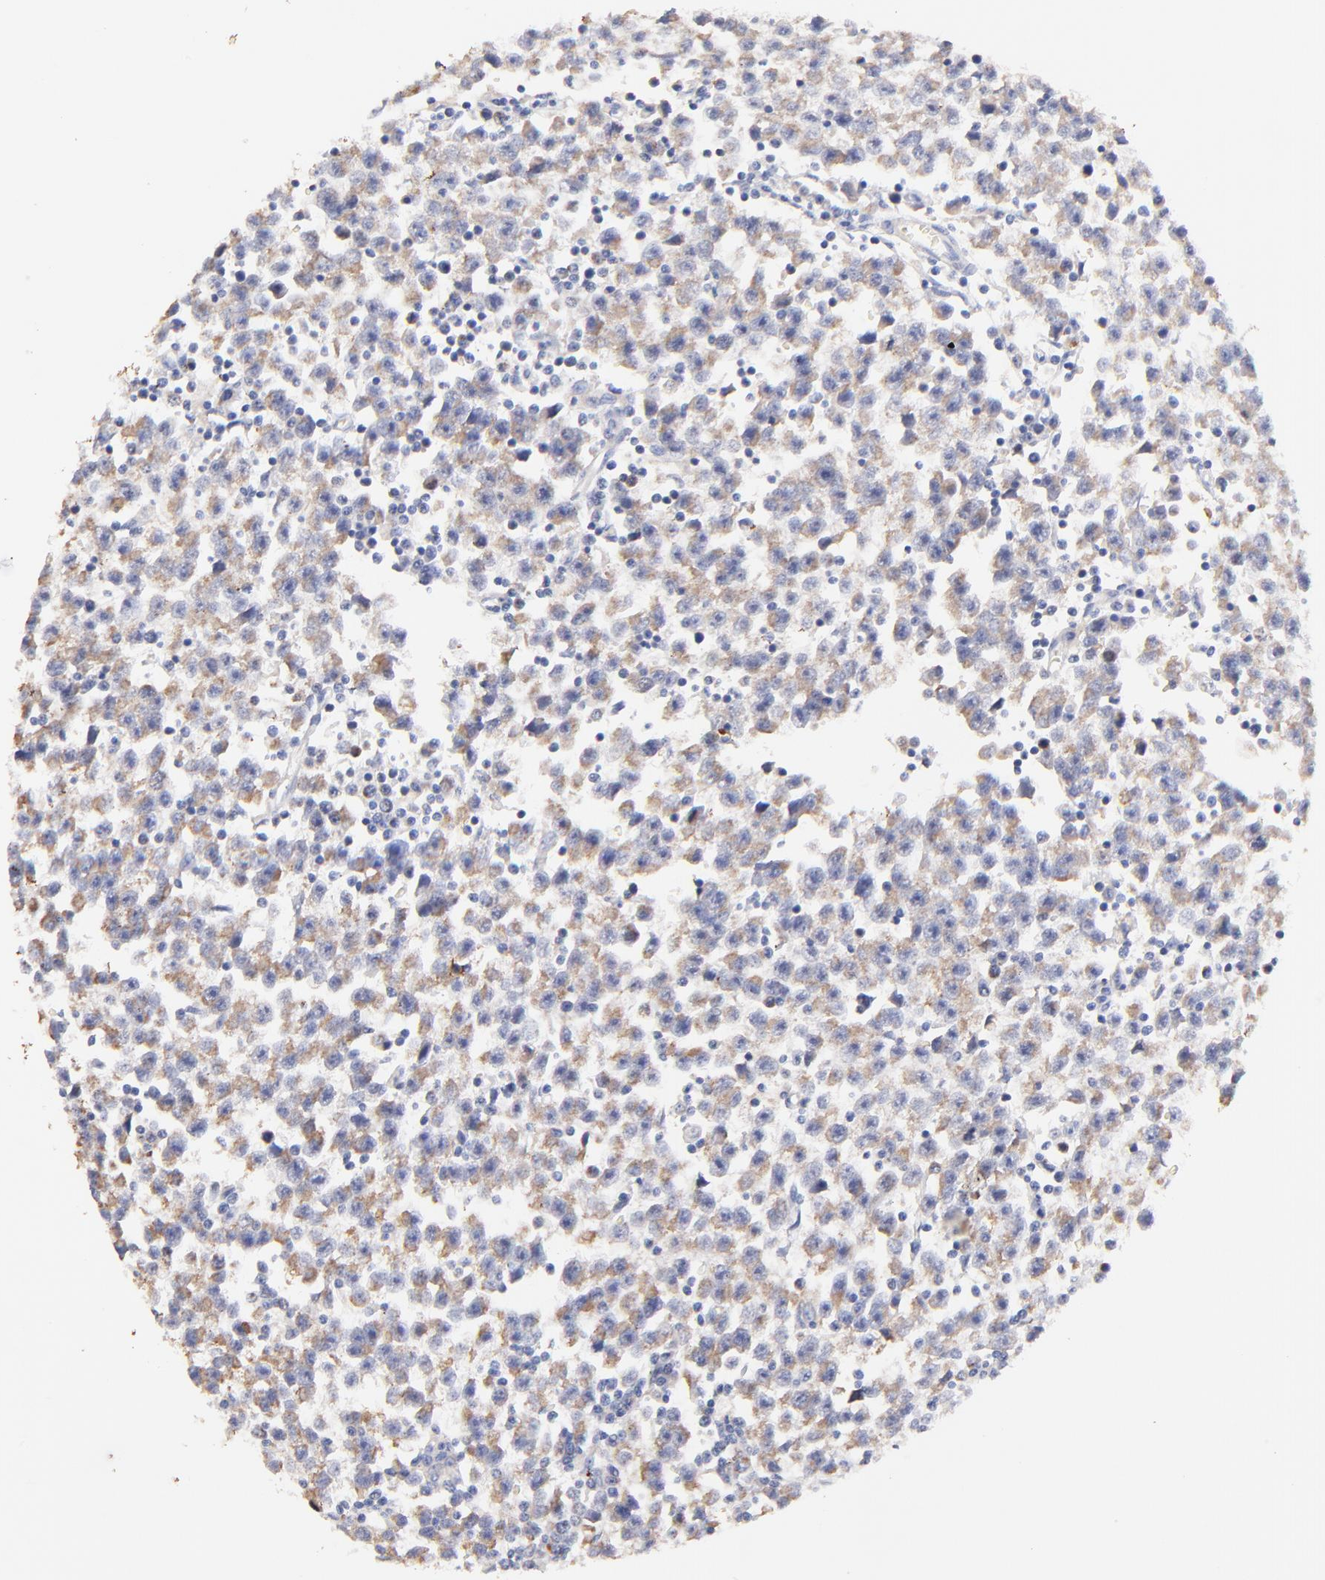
{"staining": {"intensity": "weak", "quantity": ">75%", "location": "cytoplasmic/membranous"}, "tissue": "testis cancer", "cell_type": "Tumor cells", "image_type": "cancer", "snomed": [{"axis": "morphology", "description": "Seminoma, NOS"}, {"axis": "topography", "description": "Testis"}], "caption": "A photomicrograph of testis cancer (seminoma) stained for a protein displays weak cytoplasmic/membranous brown staining in tumor cells.", "gene": "IGLV7-43", "patient": {"sex": "male", "age": 35}}